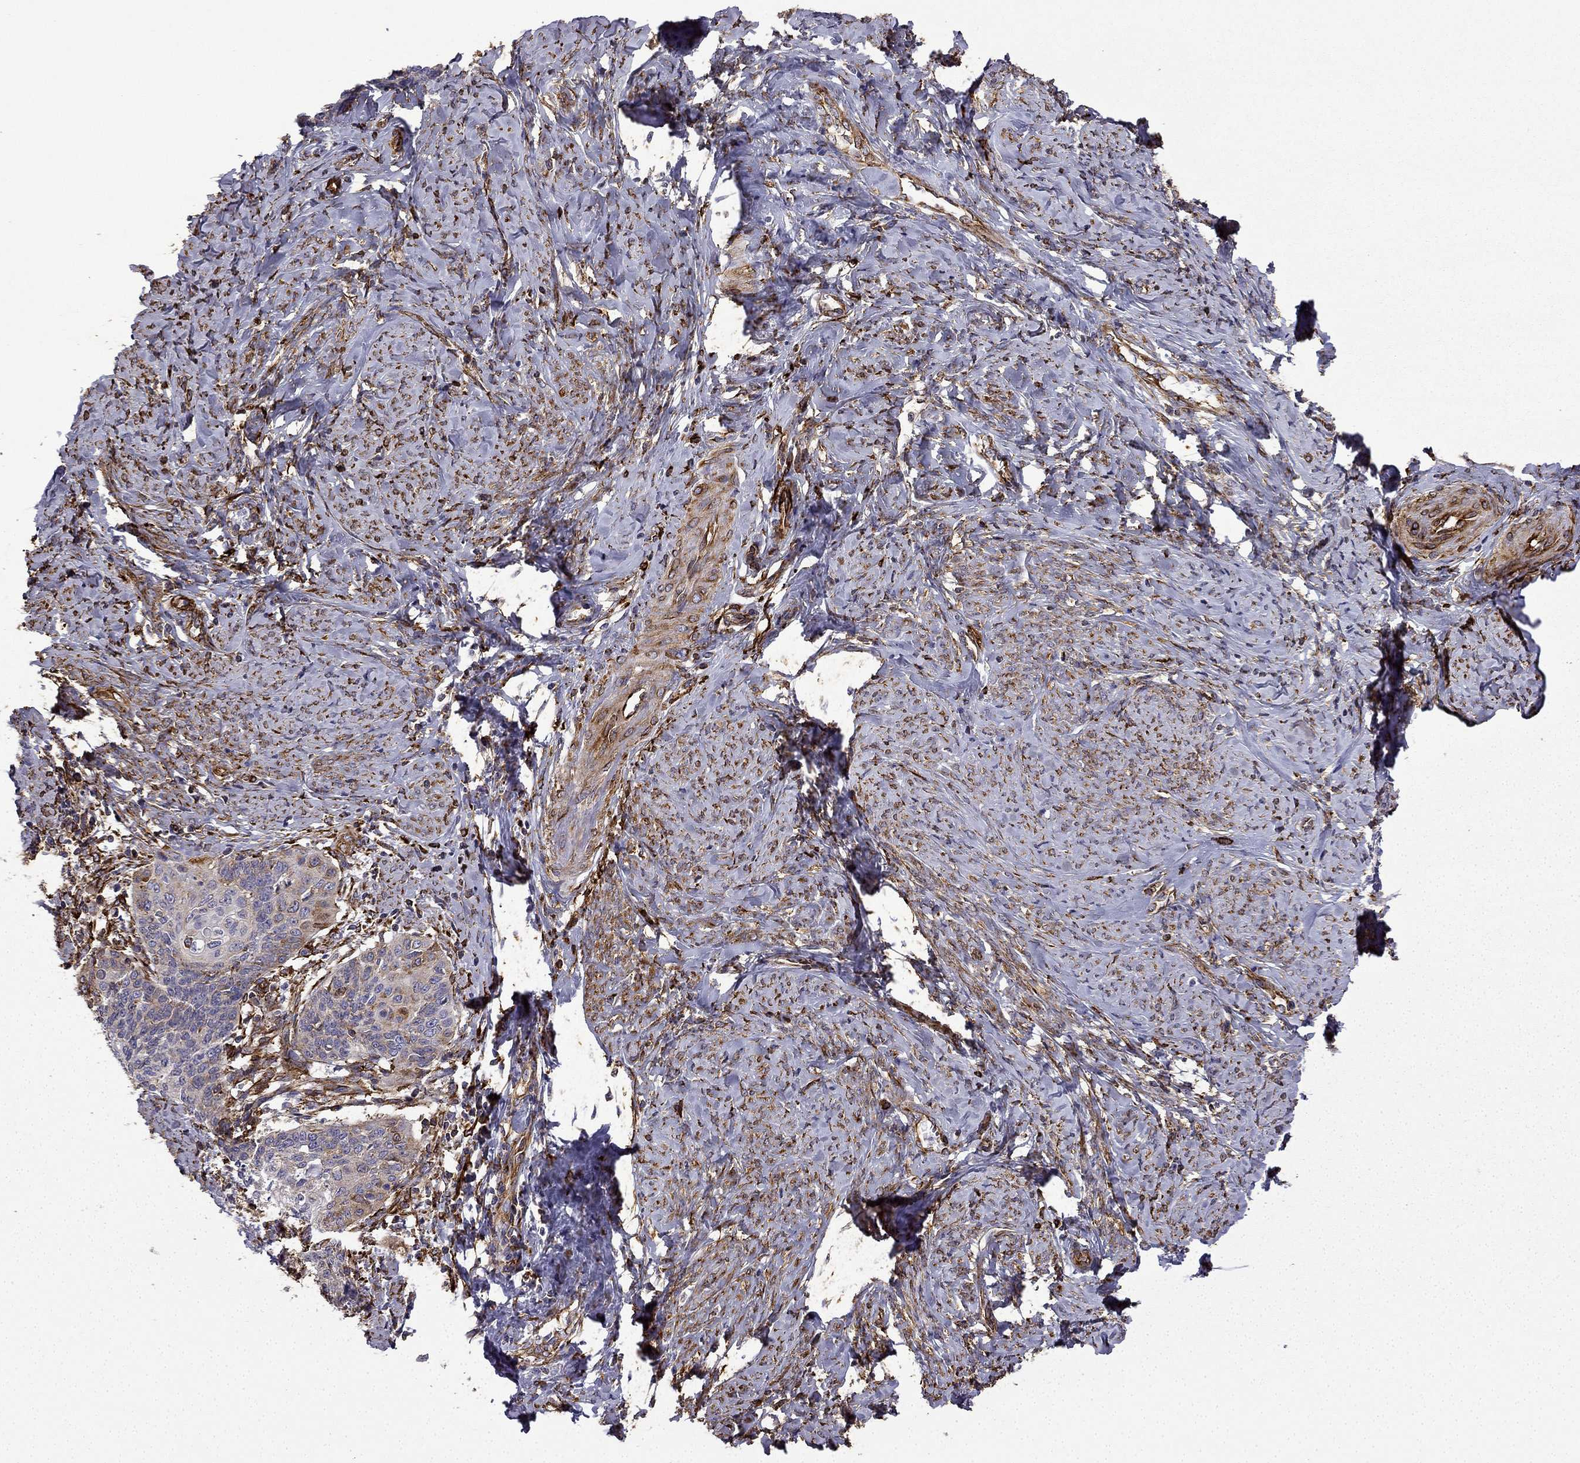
{"staining": {"intensity": "moderate", "quantity": "<25%", "location": "cytoplasmic/membranous"}, "tissue": "cervical cancer", "cell_type": "Tumor cells", "image_type": "cancer", "snomed": [{"axis": "morphology", "description": "Normal tissue, NOS"}, {"axis": "morphology", "description": "Squamous cell carcinoma, NOS"}, {"axis": "topography", "description": "Cervix"}], "caption": "Cervical cancer (squamous cell carcinoma) tissue reveals moderate cytoplasmic/membranous positivity in approximately <25% of tumor cells", "gene": "MAP4", "patient": {"sex": "female", "age": 39}}